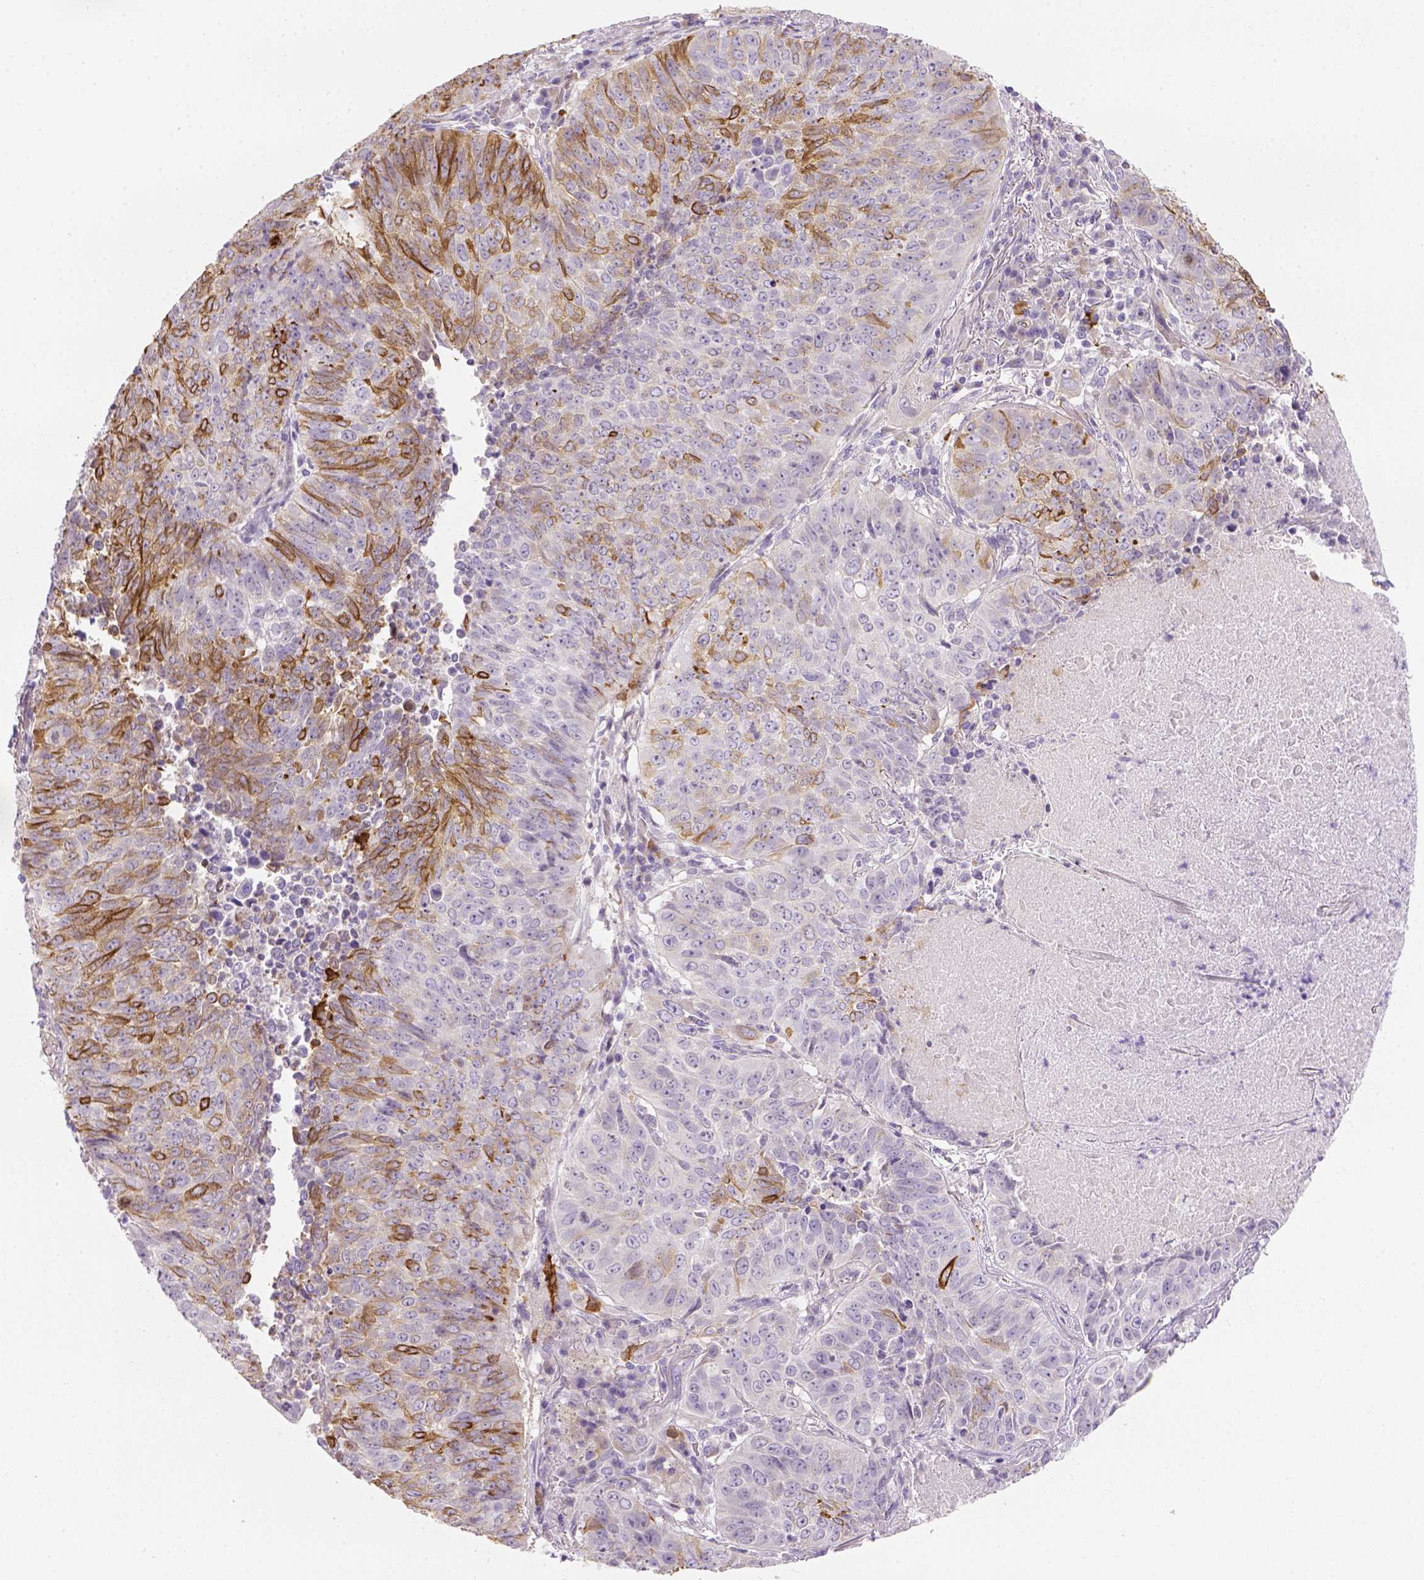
{"staining": {"intensity": "strong", "quantity": "<25%", "location": "cytoplasmic/membranous"}, "tissue": "lung cancer", "cell_type": "Tumor cells", "image_type": "cancer", "snomed": [{"axis": "morphology", "description": "Normal tissue, NOS"}, {"axis": "morphology", "description": "Squamous cell carcinoma, NOS"}, {"axis": "topography", "description": "Bronchus"}, {"axis": "topography", "description": "Lung"}], "caption": "Lung cancer (squamous cell carcinoma) stained with a protein marker exhibits strong staining in tumor cells.", "gene": "CACNB1", "patient": {"sex": "male", "age": 64}}